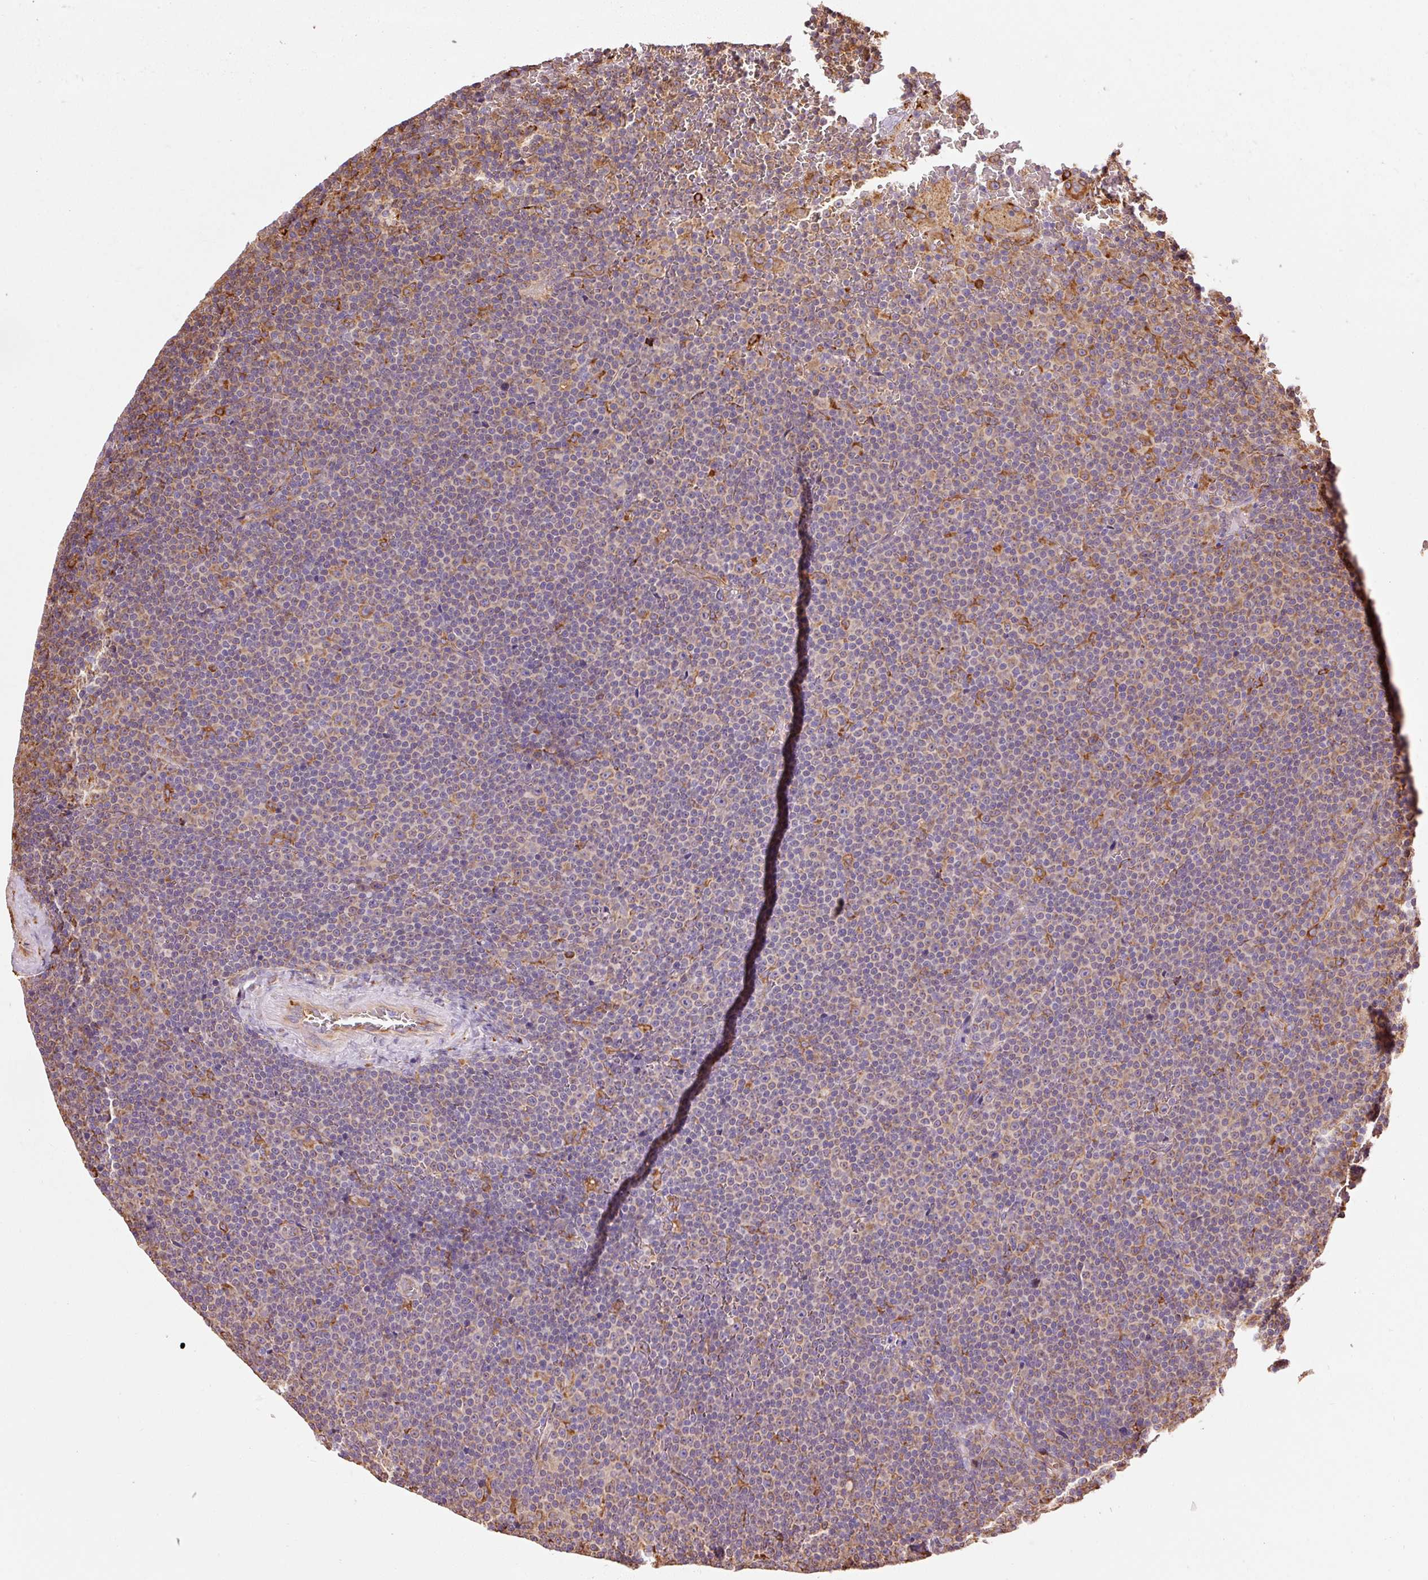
{"staining": {"intensity": "moderate", "quantity": "25%-75%", "location": "cytoplasmic/membranous"}, "tissue": "lymphoma", "cell_type": "Tumor cells", "image_type": "cancer", "snomed": [{"axis": "morphology", "description": "Malignant lymphoma, non-Hodgkin's type, Low grade"}, {"axis": "topography", "description": "Lymph node"}], "caption": "Malignant lymphoma, non-Hodgkin's type (low-grade) stained for a protein (brown) displays moderate cytoplasmic/membranous positive expression in approximately 25%-75% of tumor cells.", "gene": "KLC1", "patient": {"sex": "female", "age": 67}}